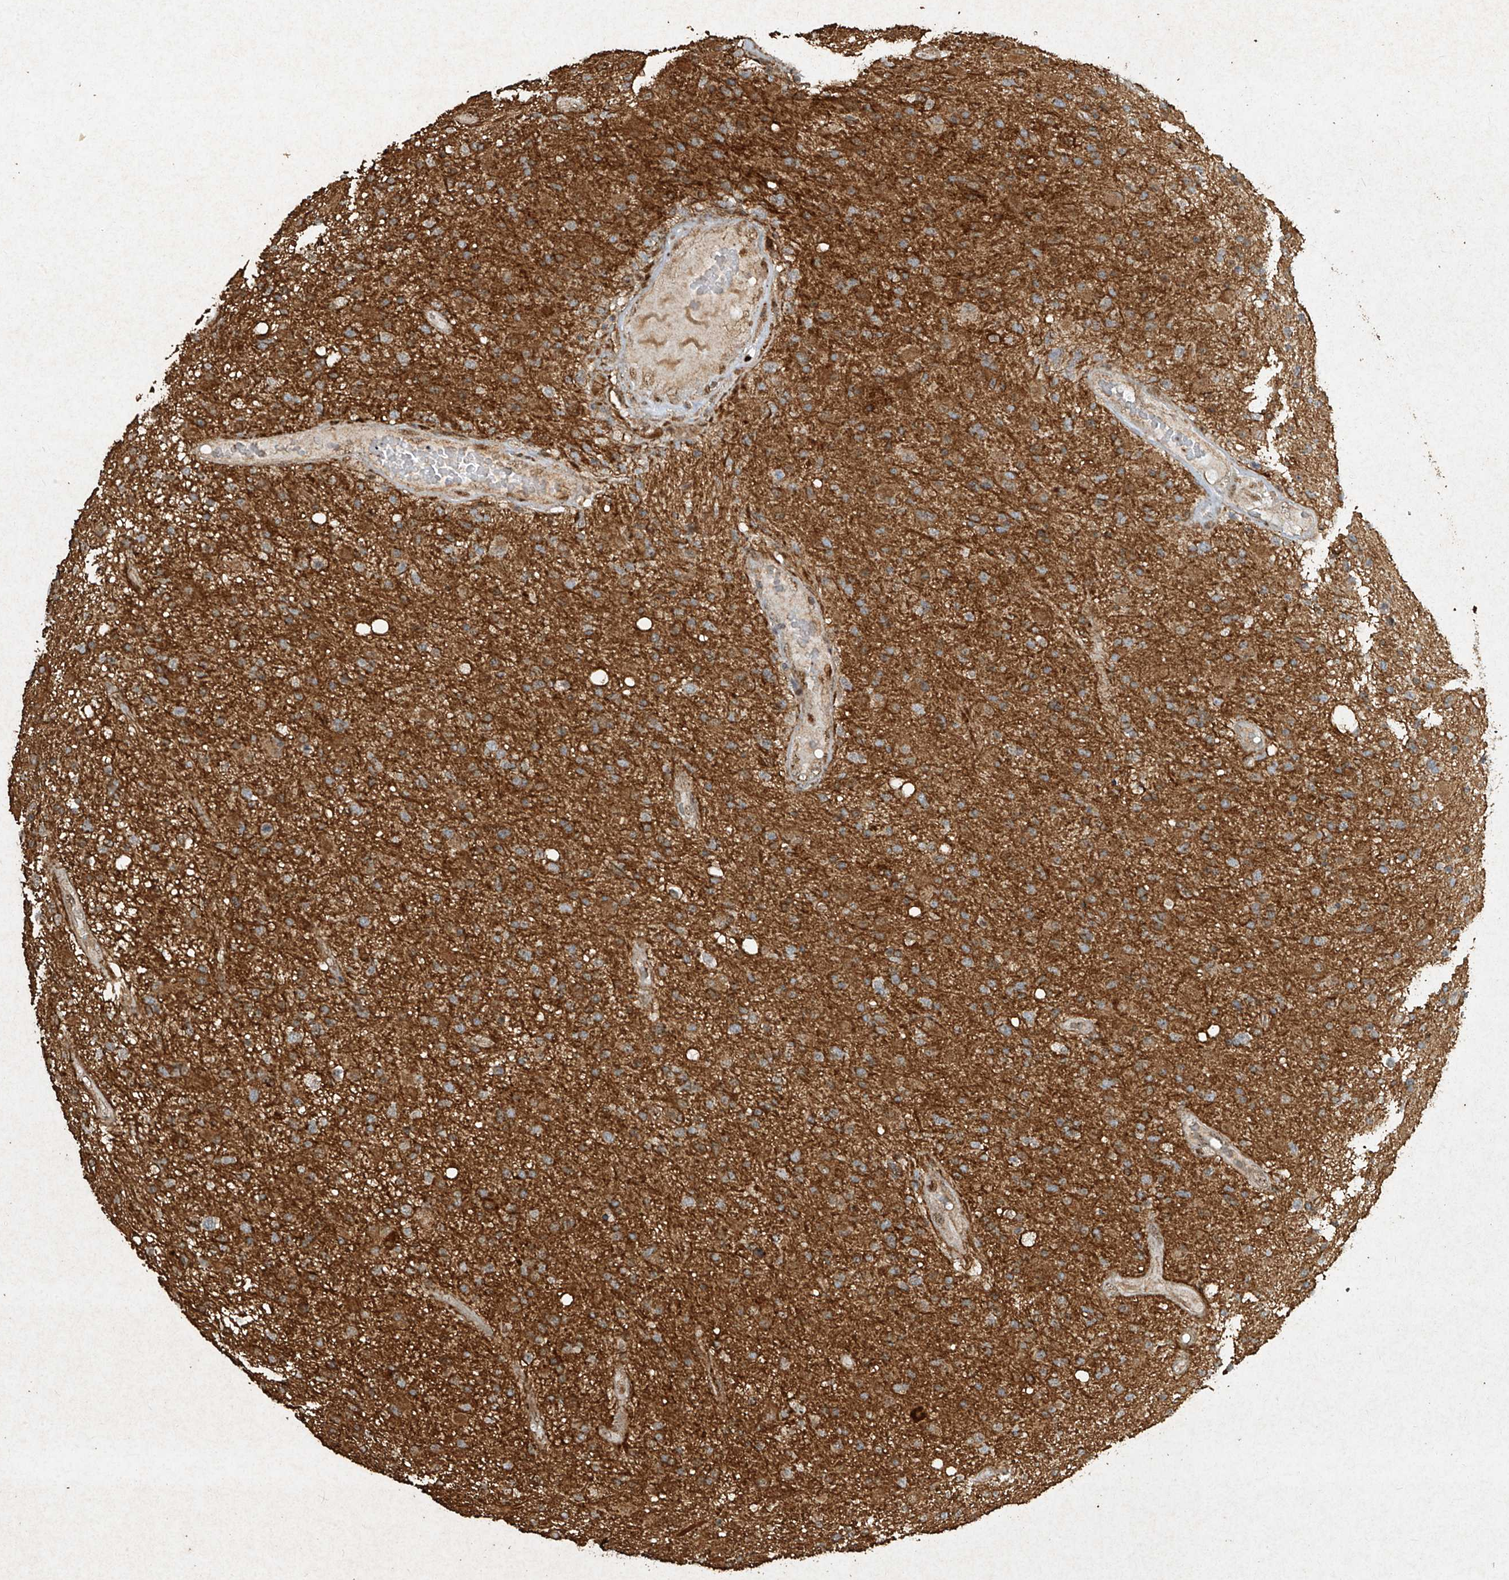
{"staining": {"intensity": "moderate", "quantity": ">75%", "location": "cytoplasmic/membranous"}, "tissue": "glioma", "cell_type": "Tumor cells", "image_type": "cancer", "snomed": [{"axis": "morphology", "description": "Glioma, malignant, High grade"}, {"axis": "topography", "description": "Brain"}], "caption": "A histopathology image showing moderate cytoplasmic/membranous staining in about >75% of tumor cells in high-grade glioma (malignant), as visualized by brown immunohistochemical staining.", "gene": "ERBB3", "patient": {"sex": "male", "age": 33}}